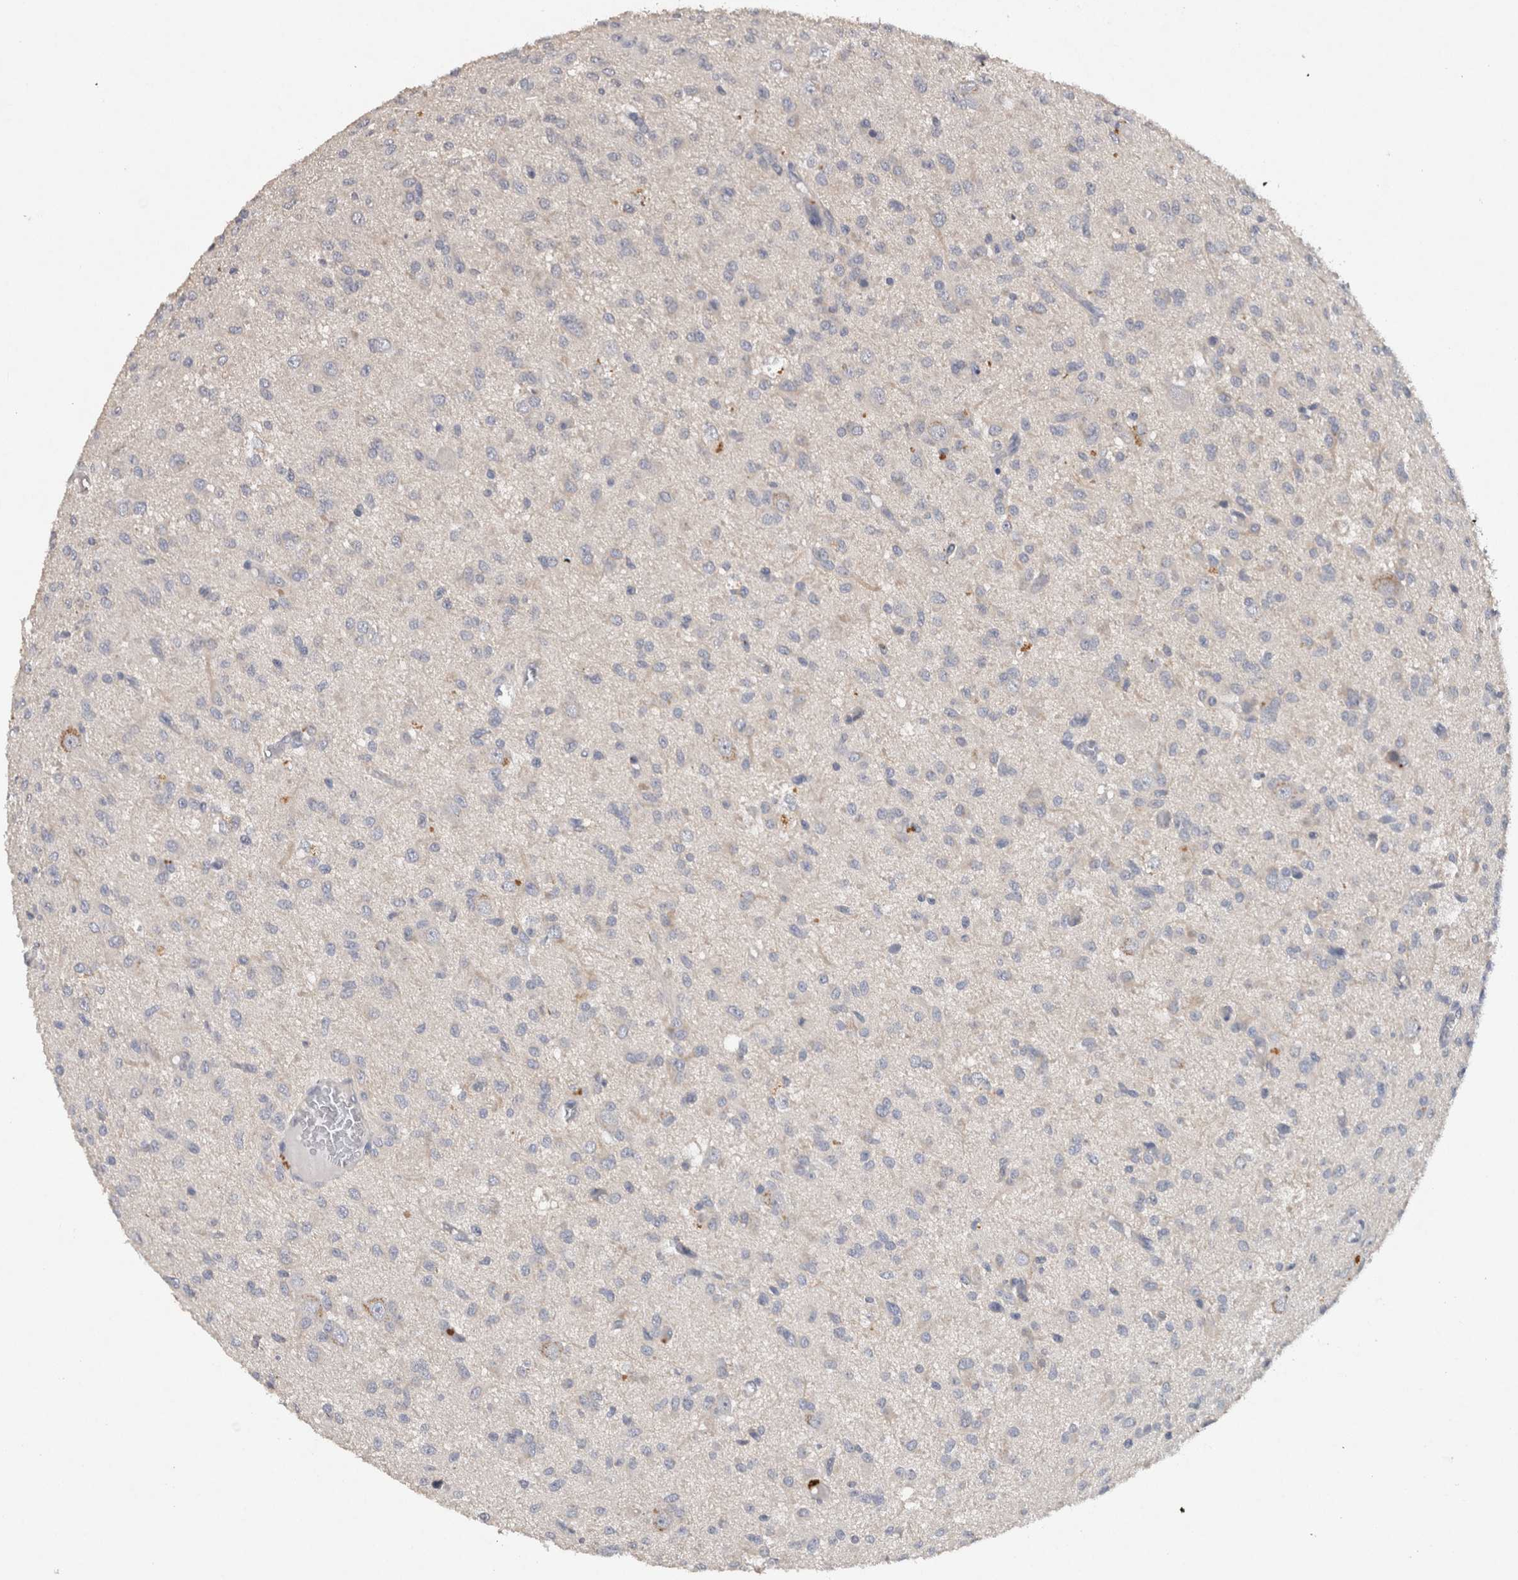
{"staining": {"intensity": "negative", "quantity": "none", "location": "none"}, "tissue": "glioma", "cell_type": "Tumor cells", "image_type": "cancer", "snomed": [{"axis": "morphology", "description": "Glioma, malignant, High grade"}, {"axis": "topography", "description": "Brain"}], "caption": "Protein analysis of malignant high-grade glioma exhibits no significant positivity in tumor cells. (Brightfield microscopy of DAB immunohistochemistry (IHC) at high magnification).", "gene": "HEXD", "patient": {"sex": "female", "age": 59}}